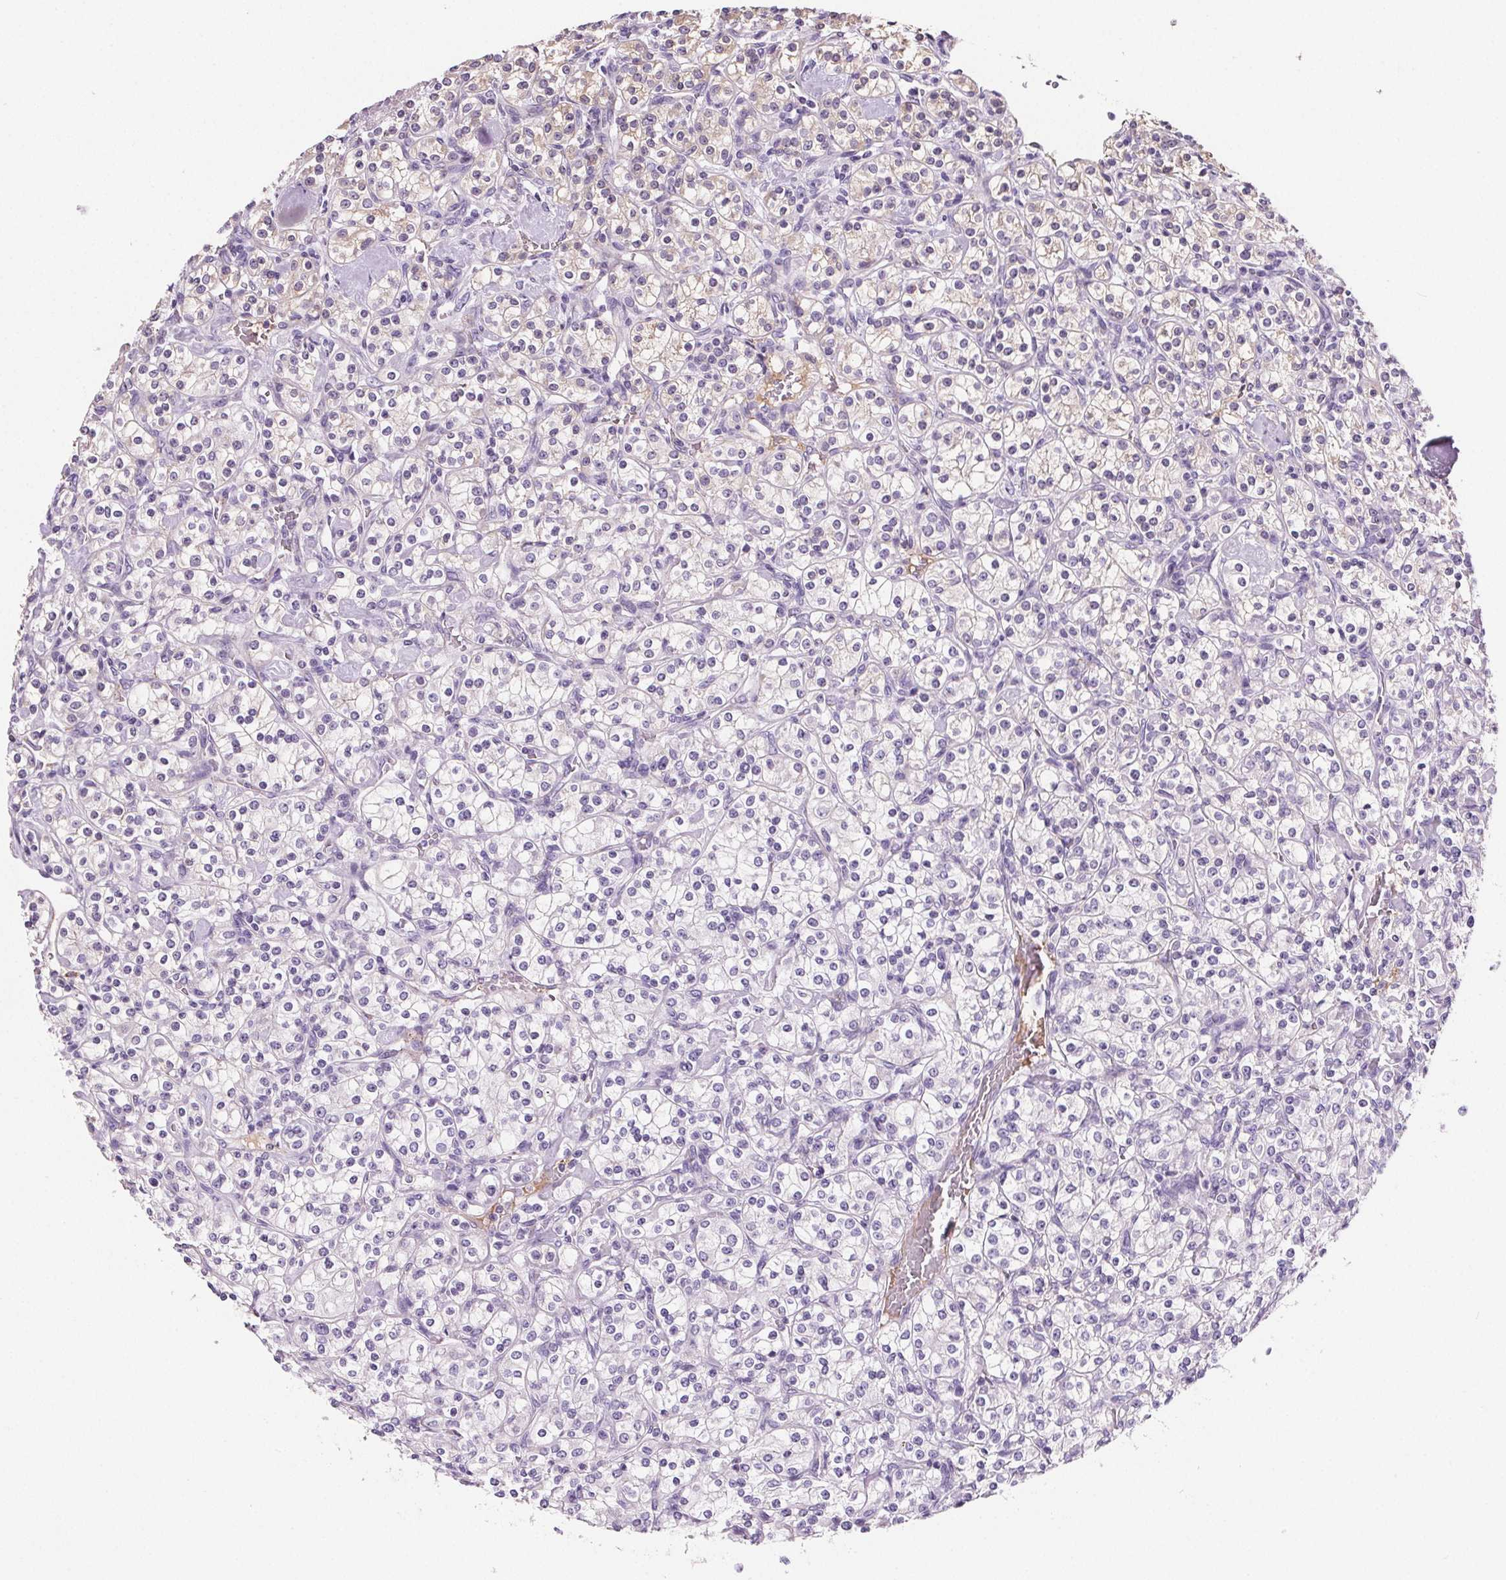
{"staining": {"intensity": "negative", "quantity": "none", "location": "none"}, "tissue": "renal cancer", "cell_type": "Tumor cells", "image_type": "cancer", "snomed": [{"axis": "morphology", "description": "Adenocarcinoma, NOS"}, {"axis": "topography", "description": "Kidney"}], "caption": "Immunohistochemical staining of human renal cancer demonstrates no significant staining in tumor cells. Brightfield microscopy of IHC stained with DAB (brown) and hematoxylin (blue), captured at high magnification.", "gene": "CD5L", "patient": {"sex": "male", "age": 77}}